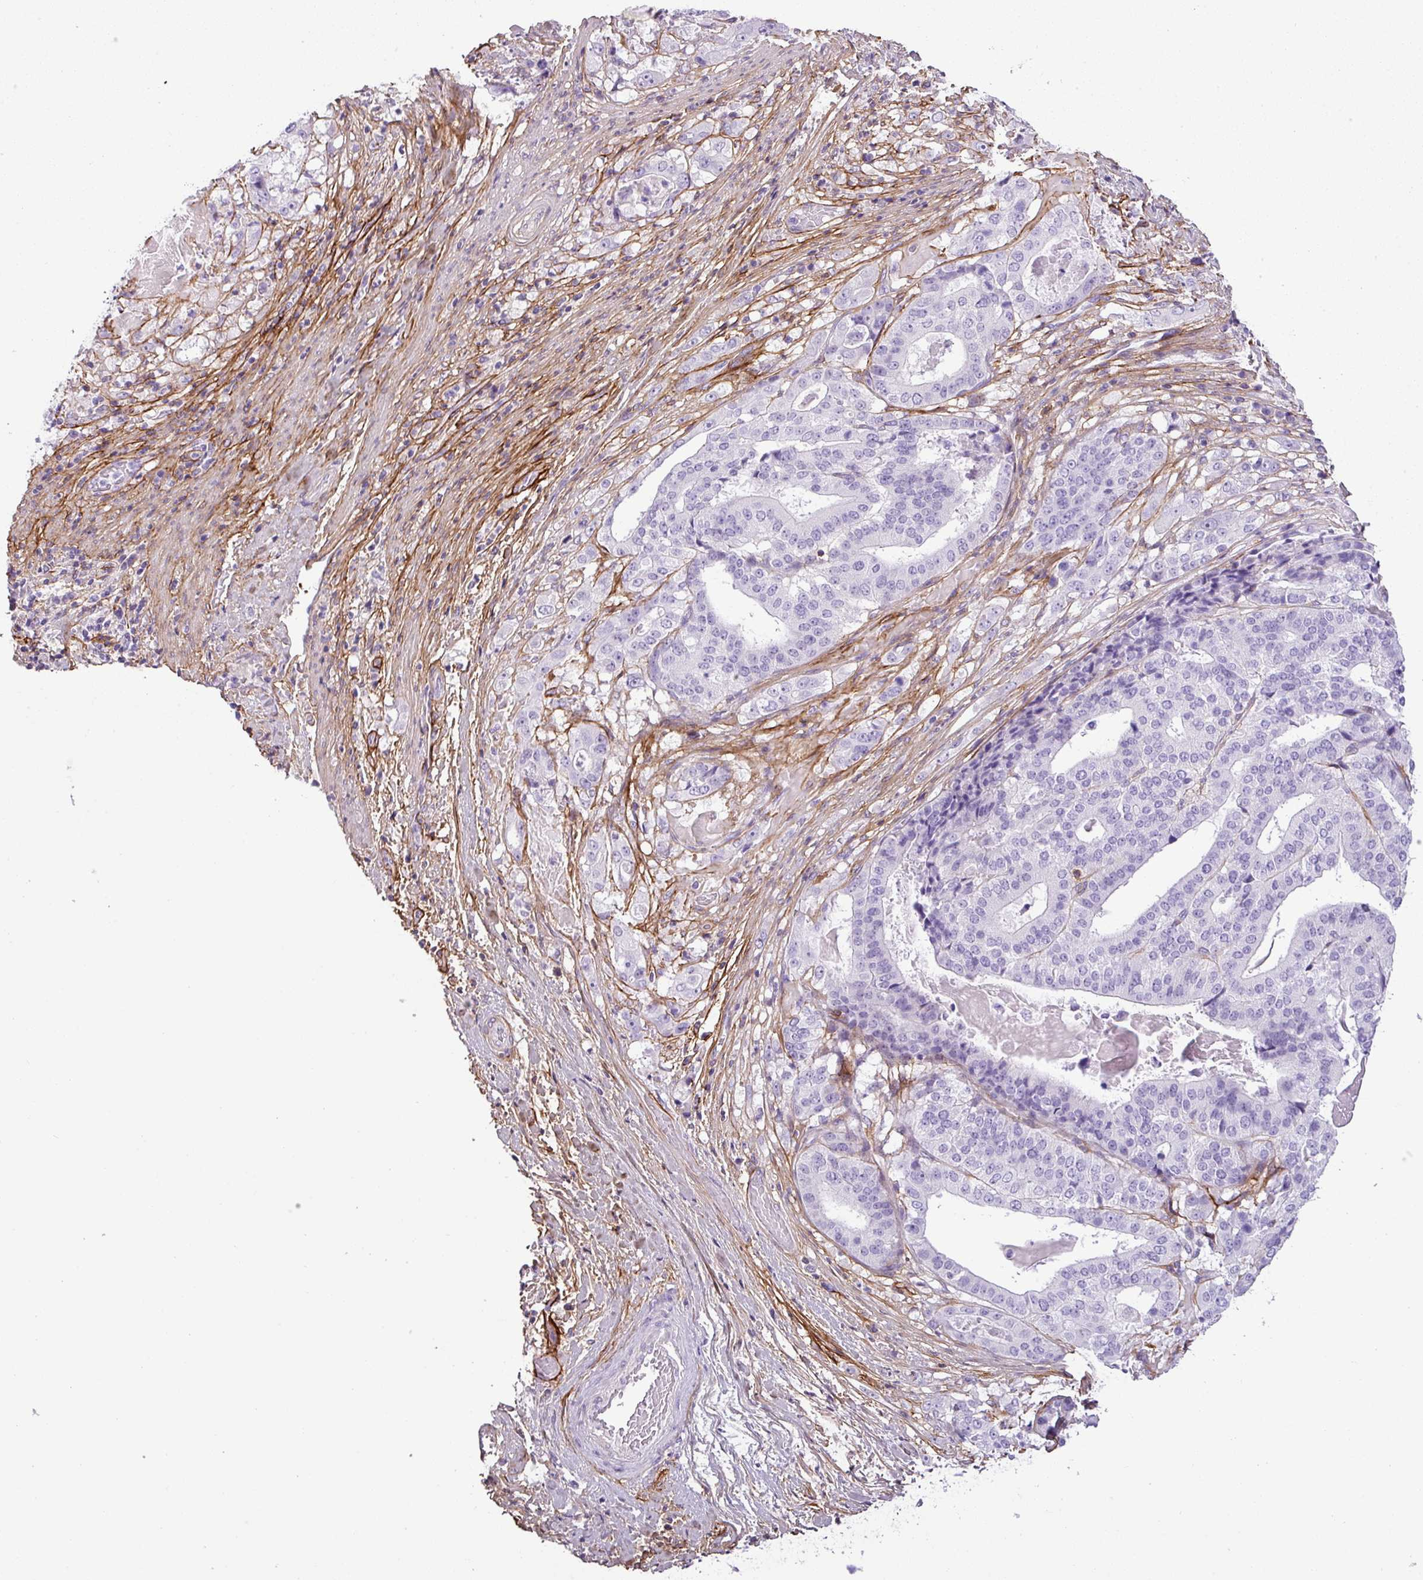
{"staining": {"intensity": "negative", "quantity": "none", "location": "none"}, "tissue": "stomach cancer", "cell_type": "Tumor cells", "image_type": "cancer", "snomed": [{"axis": "morphology", "description": "Adenocarcinoma, NOS"}, {"axis": "topography", "description": "Stomach"}], "caption": "The immunohistochemistry histopathology image has no significant expression in tumor cells of stomach adenocarcinoma tissue. (Stains: DAB immunohistochemistry with hematoxylin counter stain, Microscopy: brightfield microscopy at high magnification).", "gene": "PARD6G", "patient": {"sex": "male", "age": 48}}